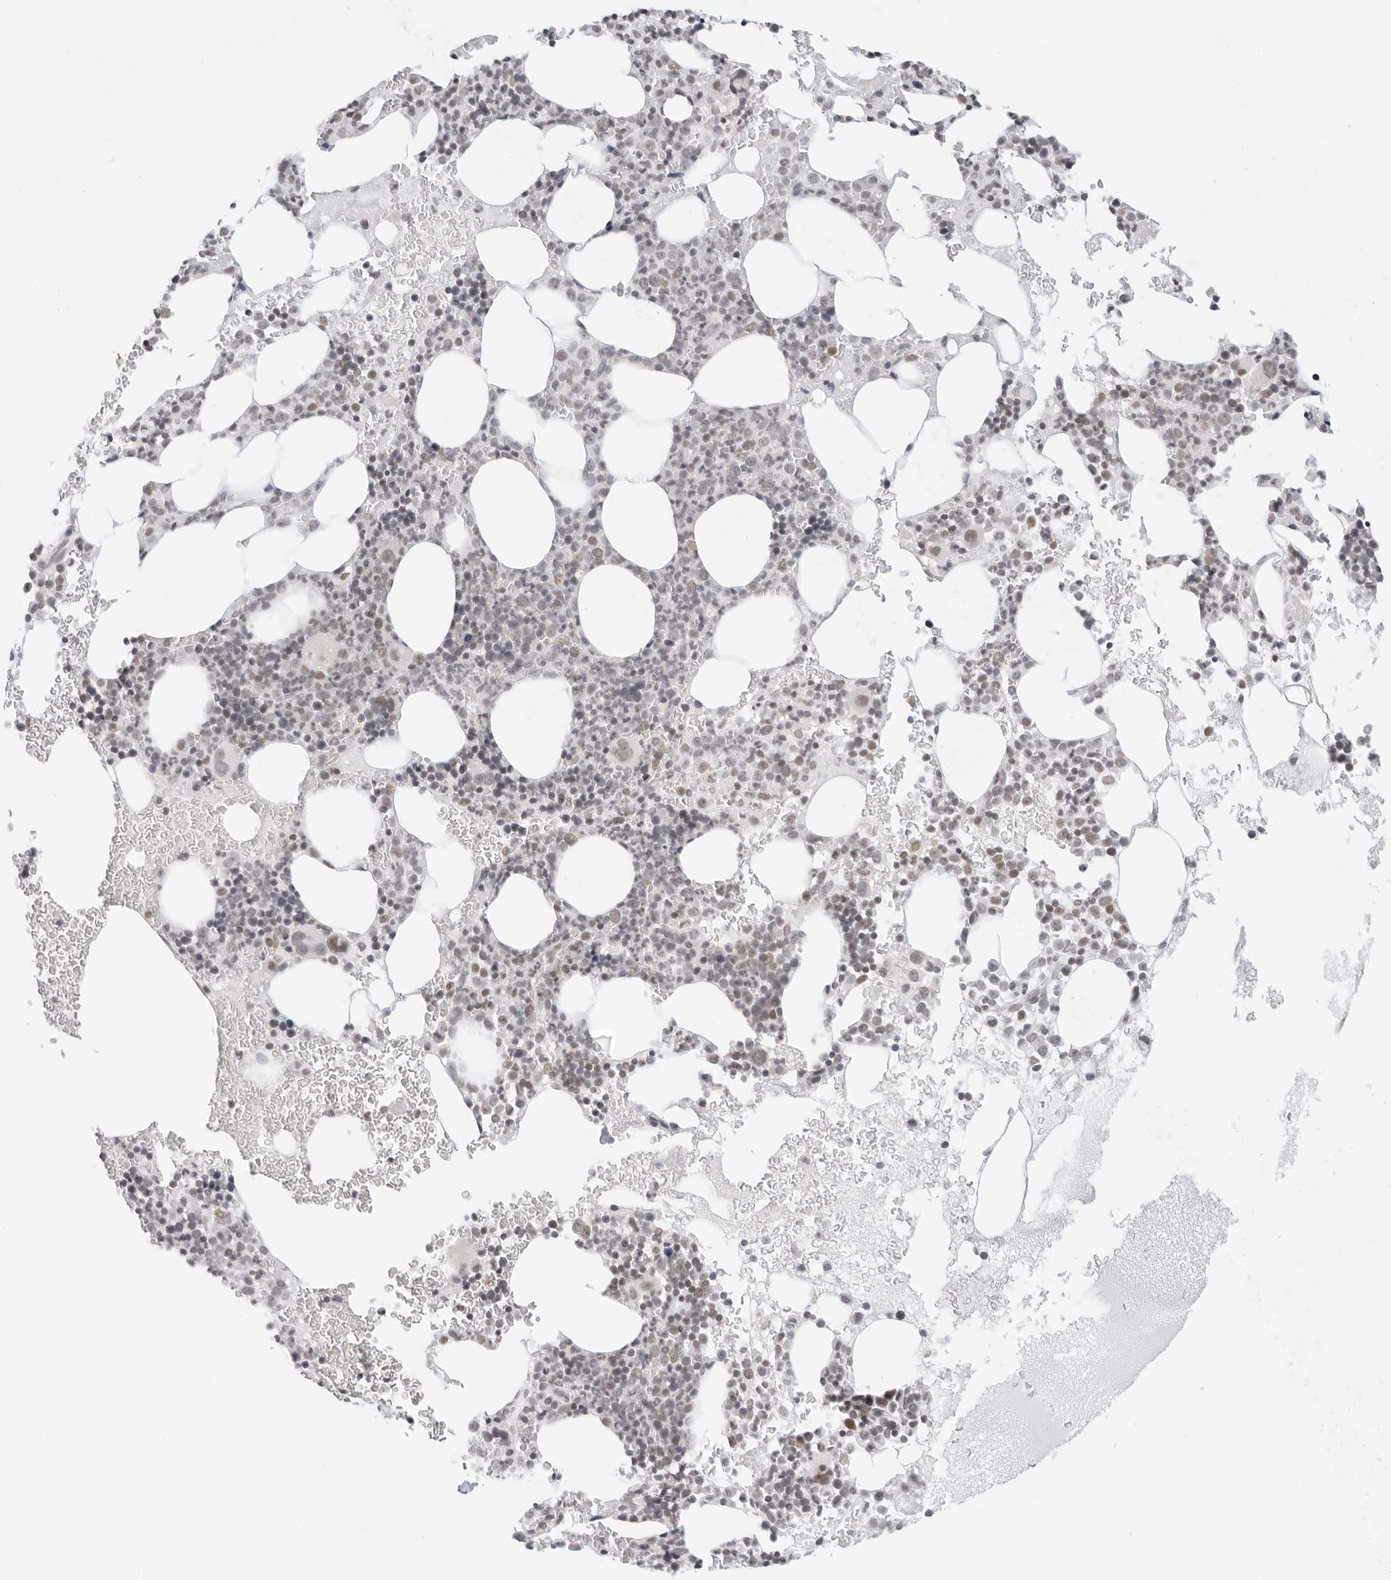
{"staining": {"intensity": "weak", "quantity": "25%-75%", "location": "nuclear"}, "tissue": "bone marrow", "cell_type": "Hematopoietic cells", "image_type": "normal", "snomed": [{"axis": "morphology", "description": "Normal tissue, NOS"}, {"axis": "topography", "description": "Bone marrow"}], "caption": "Weak nuclear positivity for a protein is identified in about 25%-75% of hematopoietic cells of normal bone marrow using IHC.", "gene": "TCIM", "patient": {"sex": "male", "age": 73}}